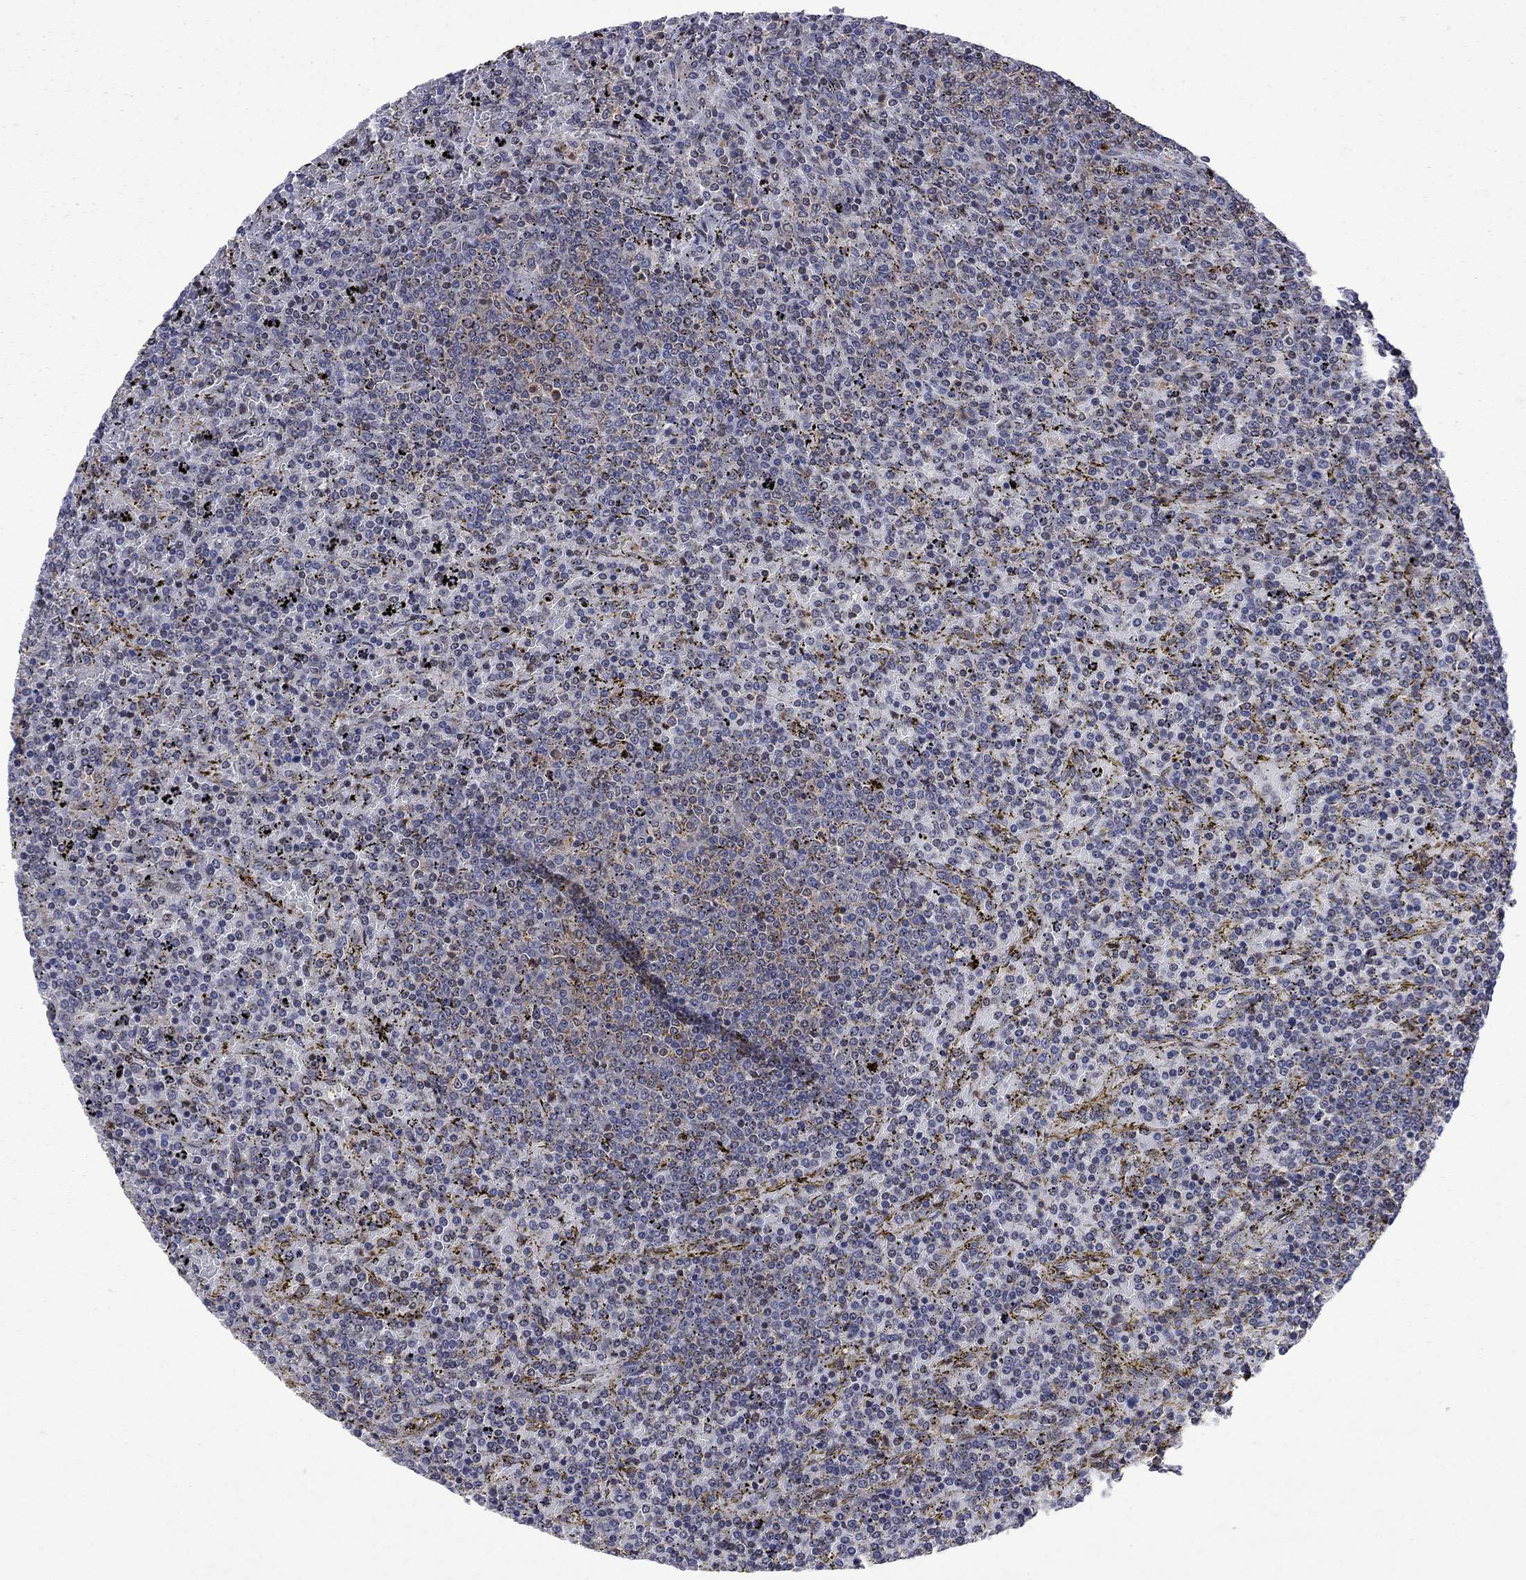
{"staining": {"intensity": "negative", "quantity": "none", "location": "none"}, "tissue": "lymphoma", "cell_type": "Tumor cells", "image_type": "cancer", "snomed": [{"axis": "morphology", "description": "Malignant lymphoma, non-Hodgkin's type, Low grade"}, {"axis": "topography", "description": "Spleen"}], "caption": "Histopathology image shows no protein staining in tumor cells of lymphoma tissue.", "gene": "CNOT11", "patient": {"sex": "female", "age": 77}}